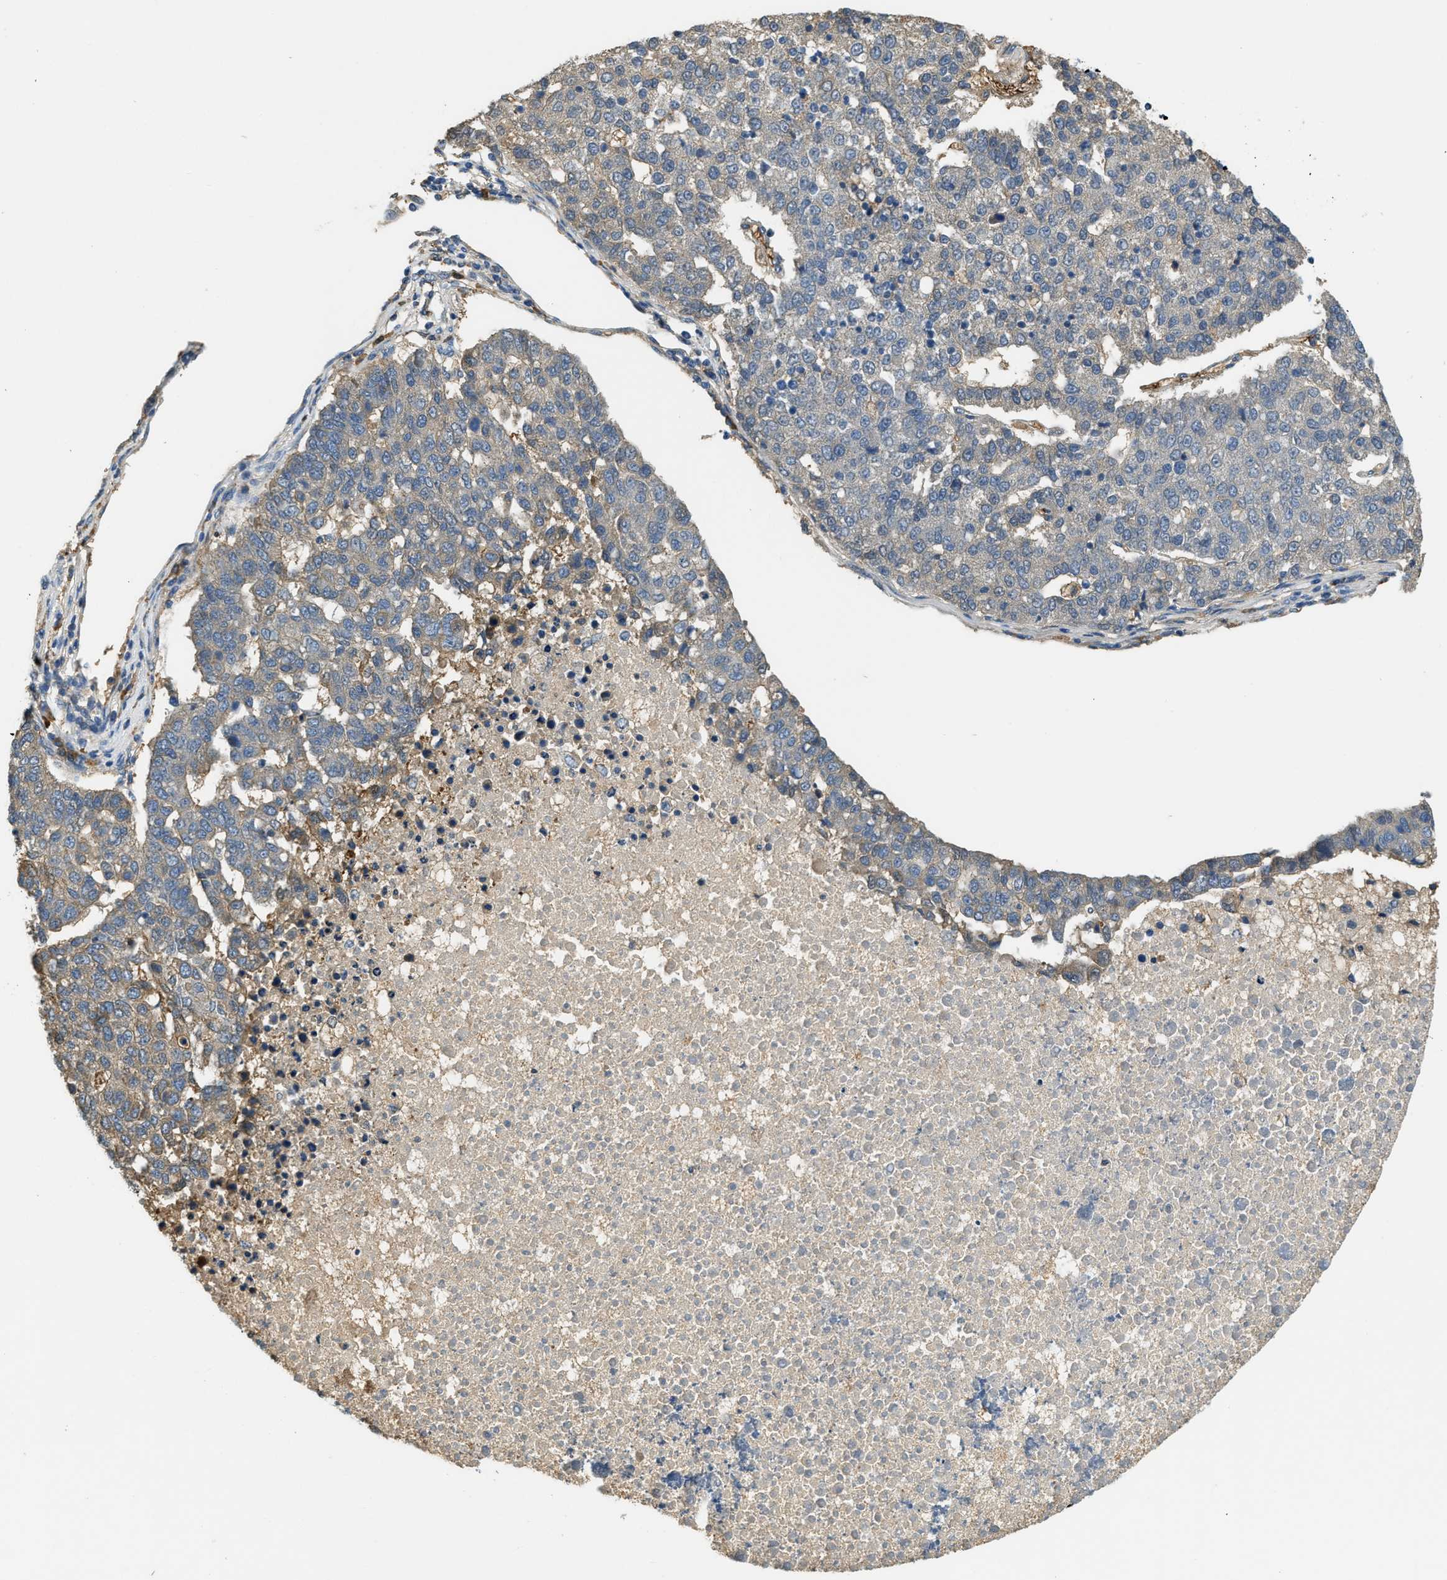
{"staining": {"intensity": "weak", "quantity": "<25%", "location": "cytoplasmic/membranous"}, "tissue": "pancreatic cancer", "cell_type": "Tumor cells", "image_type": "cancer", "snomed": [{"axis": "morphology", "description": "Adenocarcinoma, NOS"}, {"axis": "topography", "description": "Pancreas"}], "caption": "Immunohistochemistry histopathology image of human adenocarcinoma (pancreatic) stained for a protein (brown), which shows no expression in tumor cells.", "gene": "CFLAR", "patient": {"sex": "female", "age": 61}}